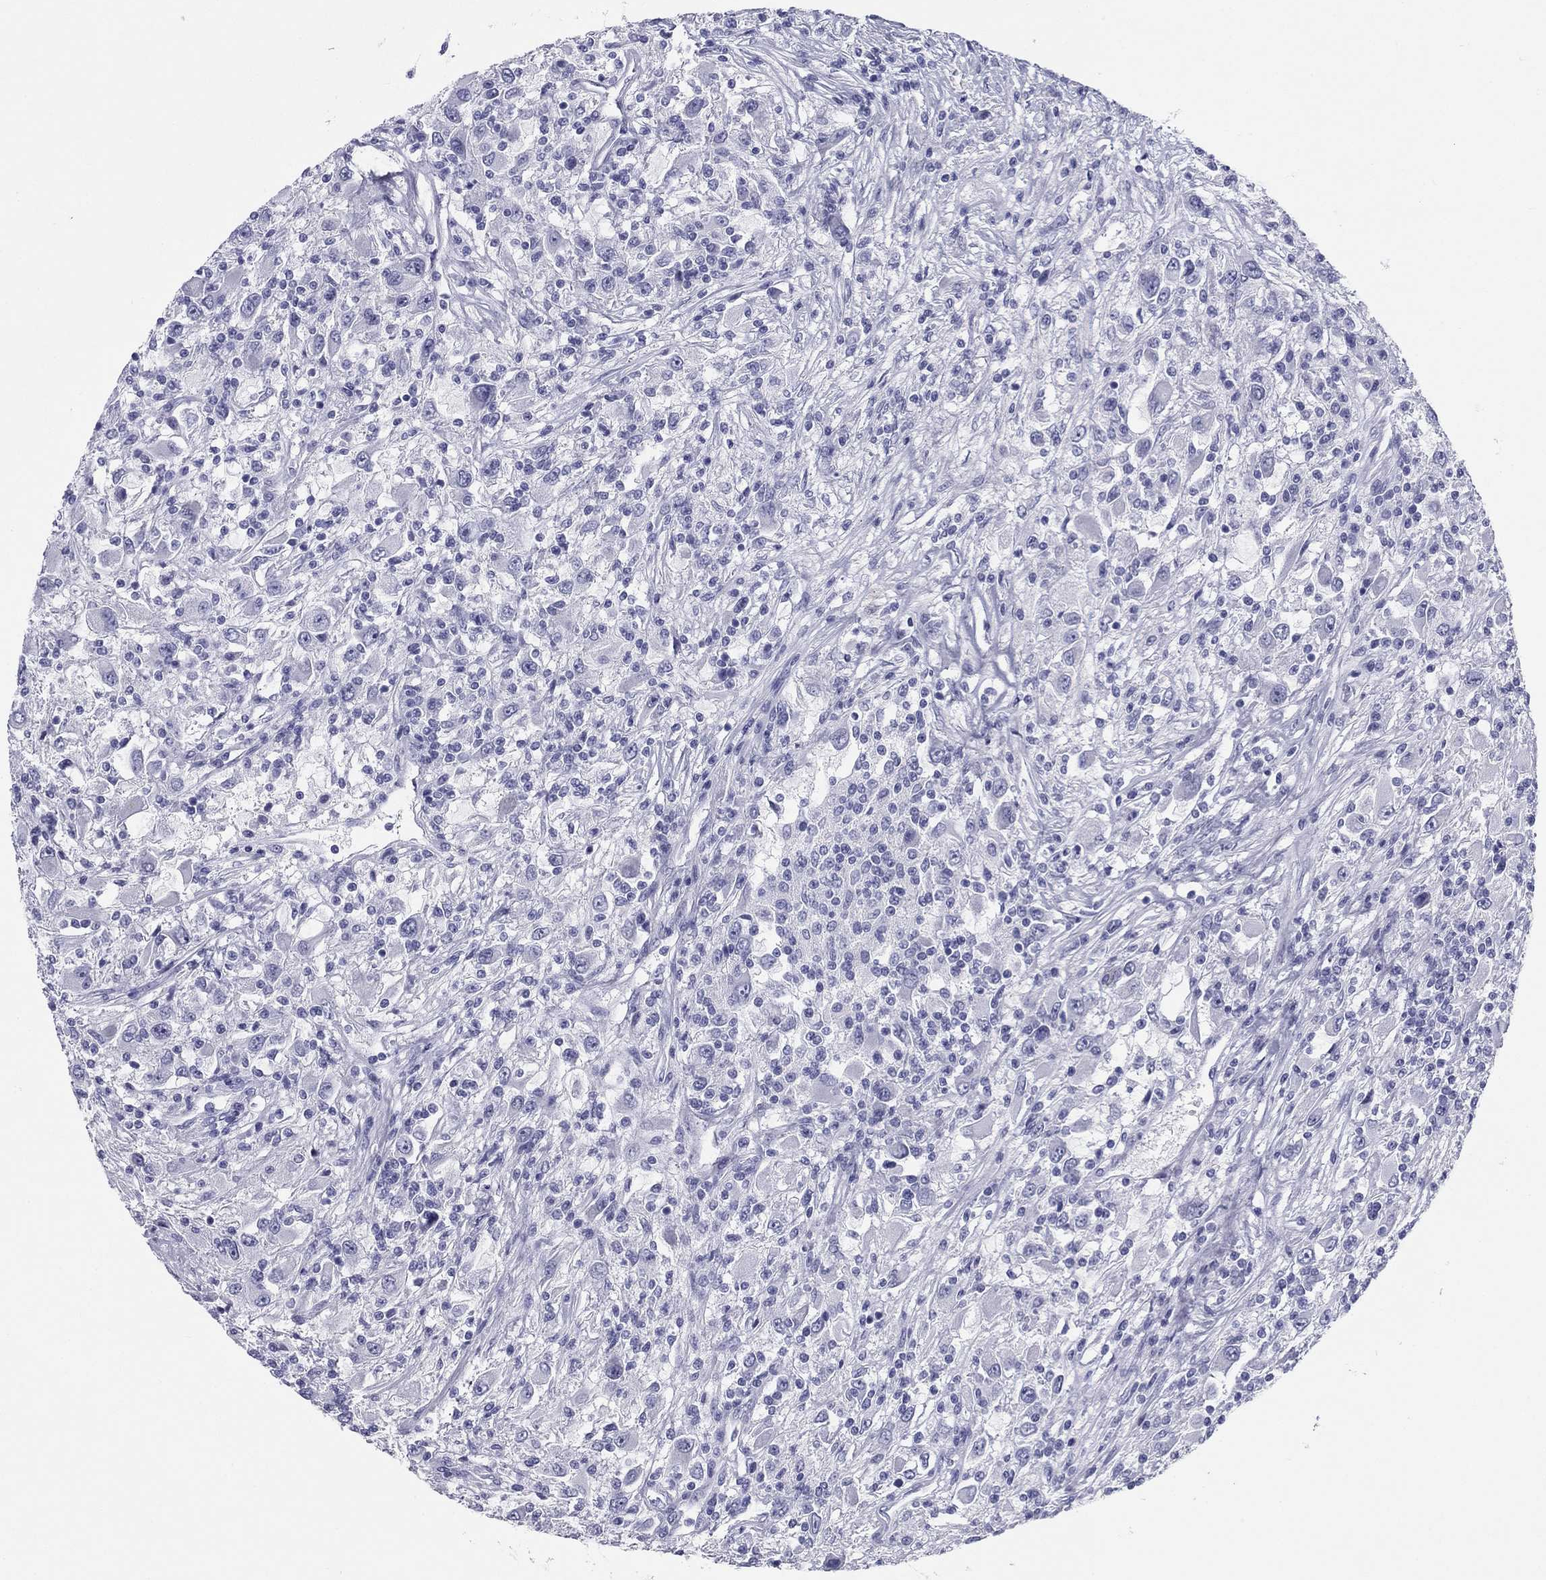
{"staining": {"intensity": "negative", "quantity": "none", "location": "none"}, "tissue": "renal cancer", "cell_type": "Tumor cells", "image_type": "cancer", "snomed": [{"axis": "morphology", "description": "Adenocarcinoma, NOS"}, {"axis": "topography", "description": "Kidney"}], "caption": "This is an IHC photomicrograph of human renal cancer. There is no expression in tumor cells.", "gene": "ZP2", "patient": {"sex": "female", "age": 67}}